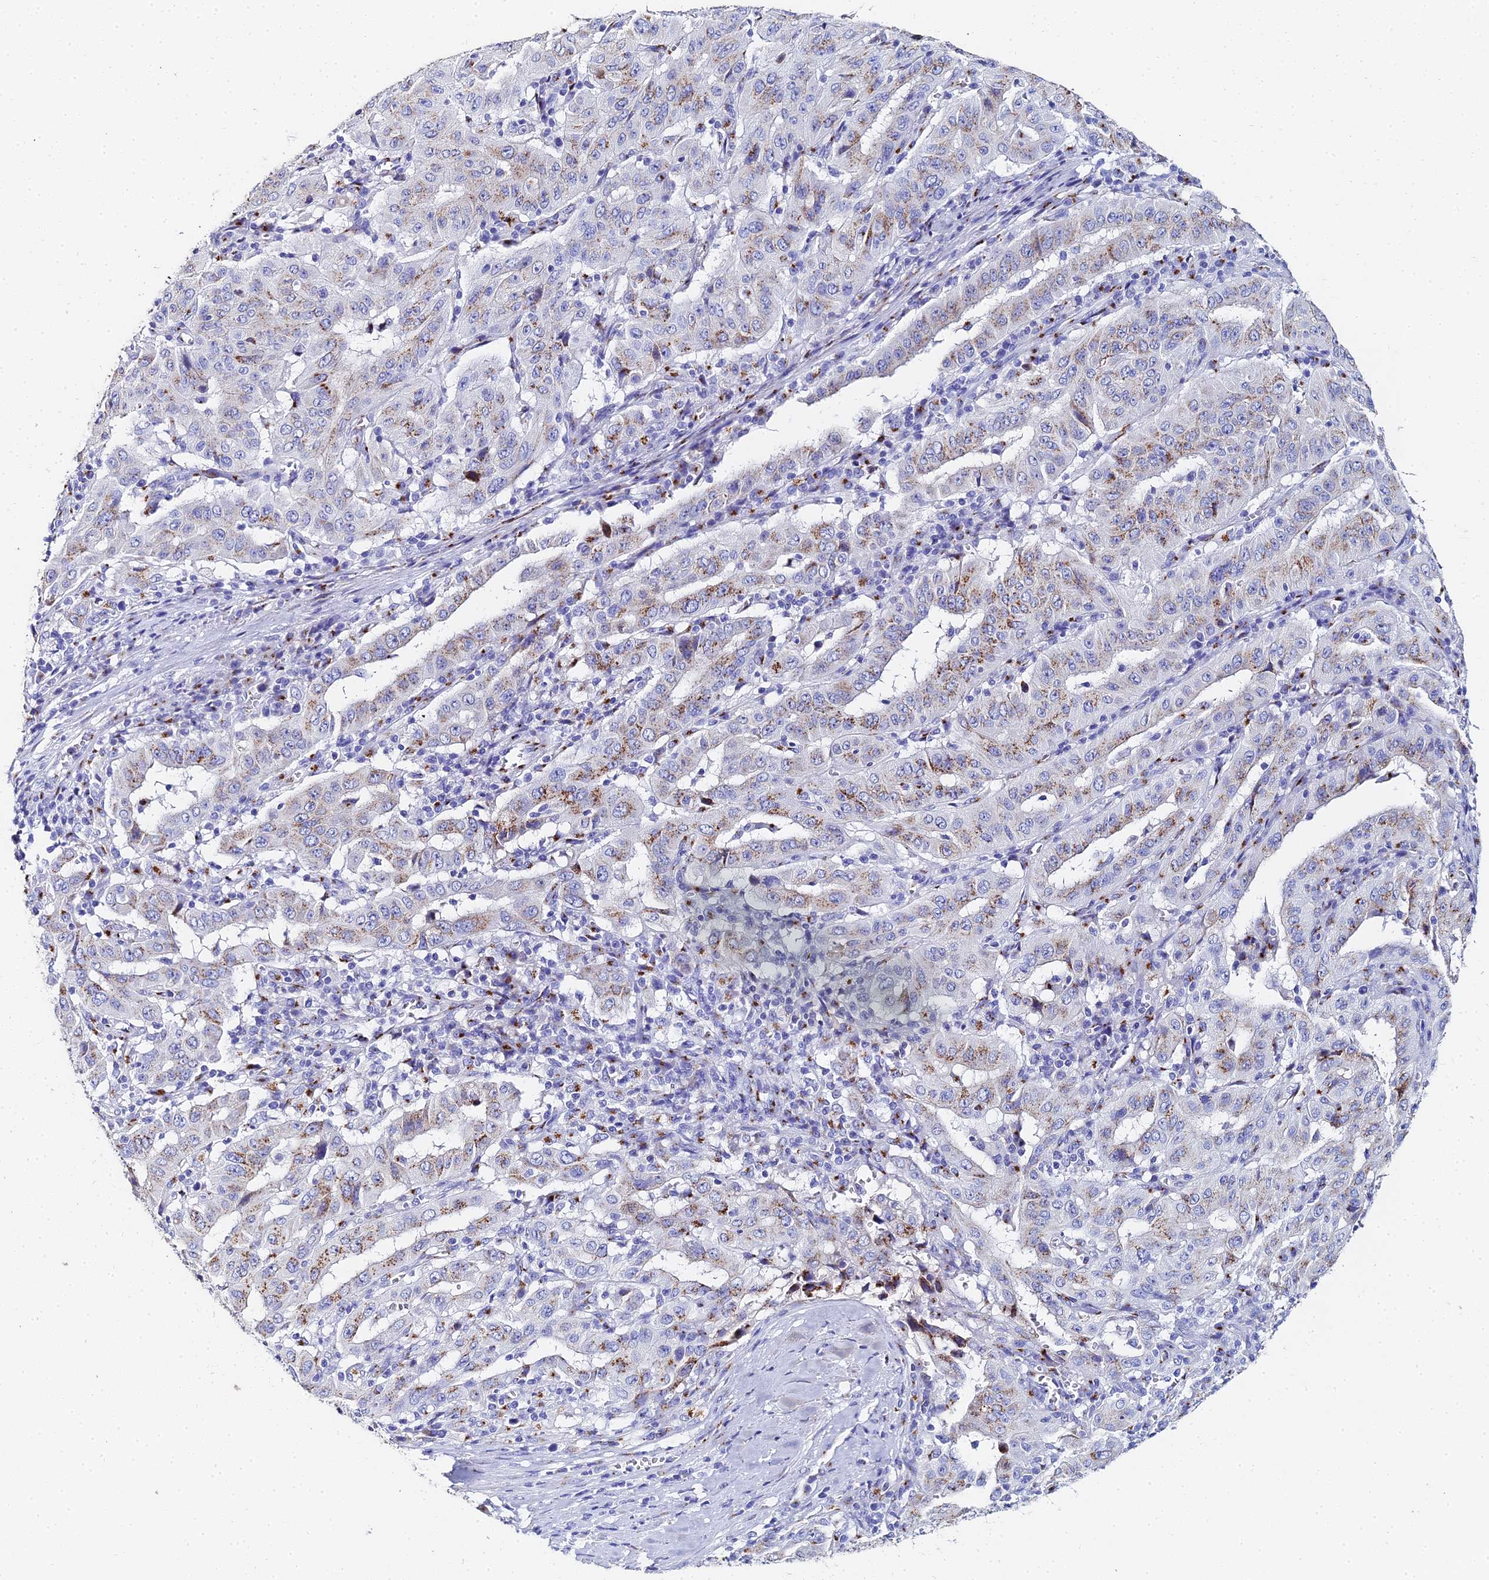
{"staining": {"intensity": "moderate", "quantity": ">75%", "location": "cytoplasmic/membranous"}, "tissue": "pancreatic cancer", "cell_type": "Tumor cells", "image_type": "cancer", "snomed": [{"axis": "morphology", "description": "Adenocarcinoma, NOS"}, {"axis": "topography", "description": "Pancreas"}], "caption": "A photomicrograph of human adenocarcinoma (pancreatic) stained for a protein exhibits moderate cytoplasmic/membranous brown staining in tumor cells.", "gene": "ENSG00000268674", "patient": {"sex": "male", "age": 63}}